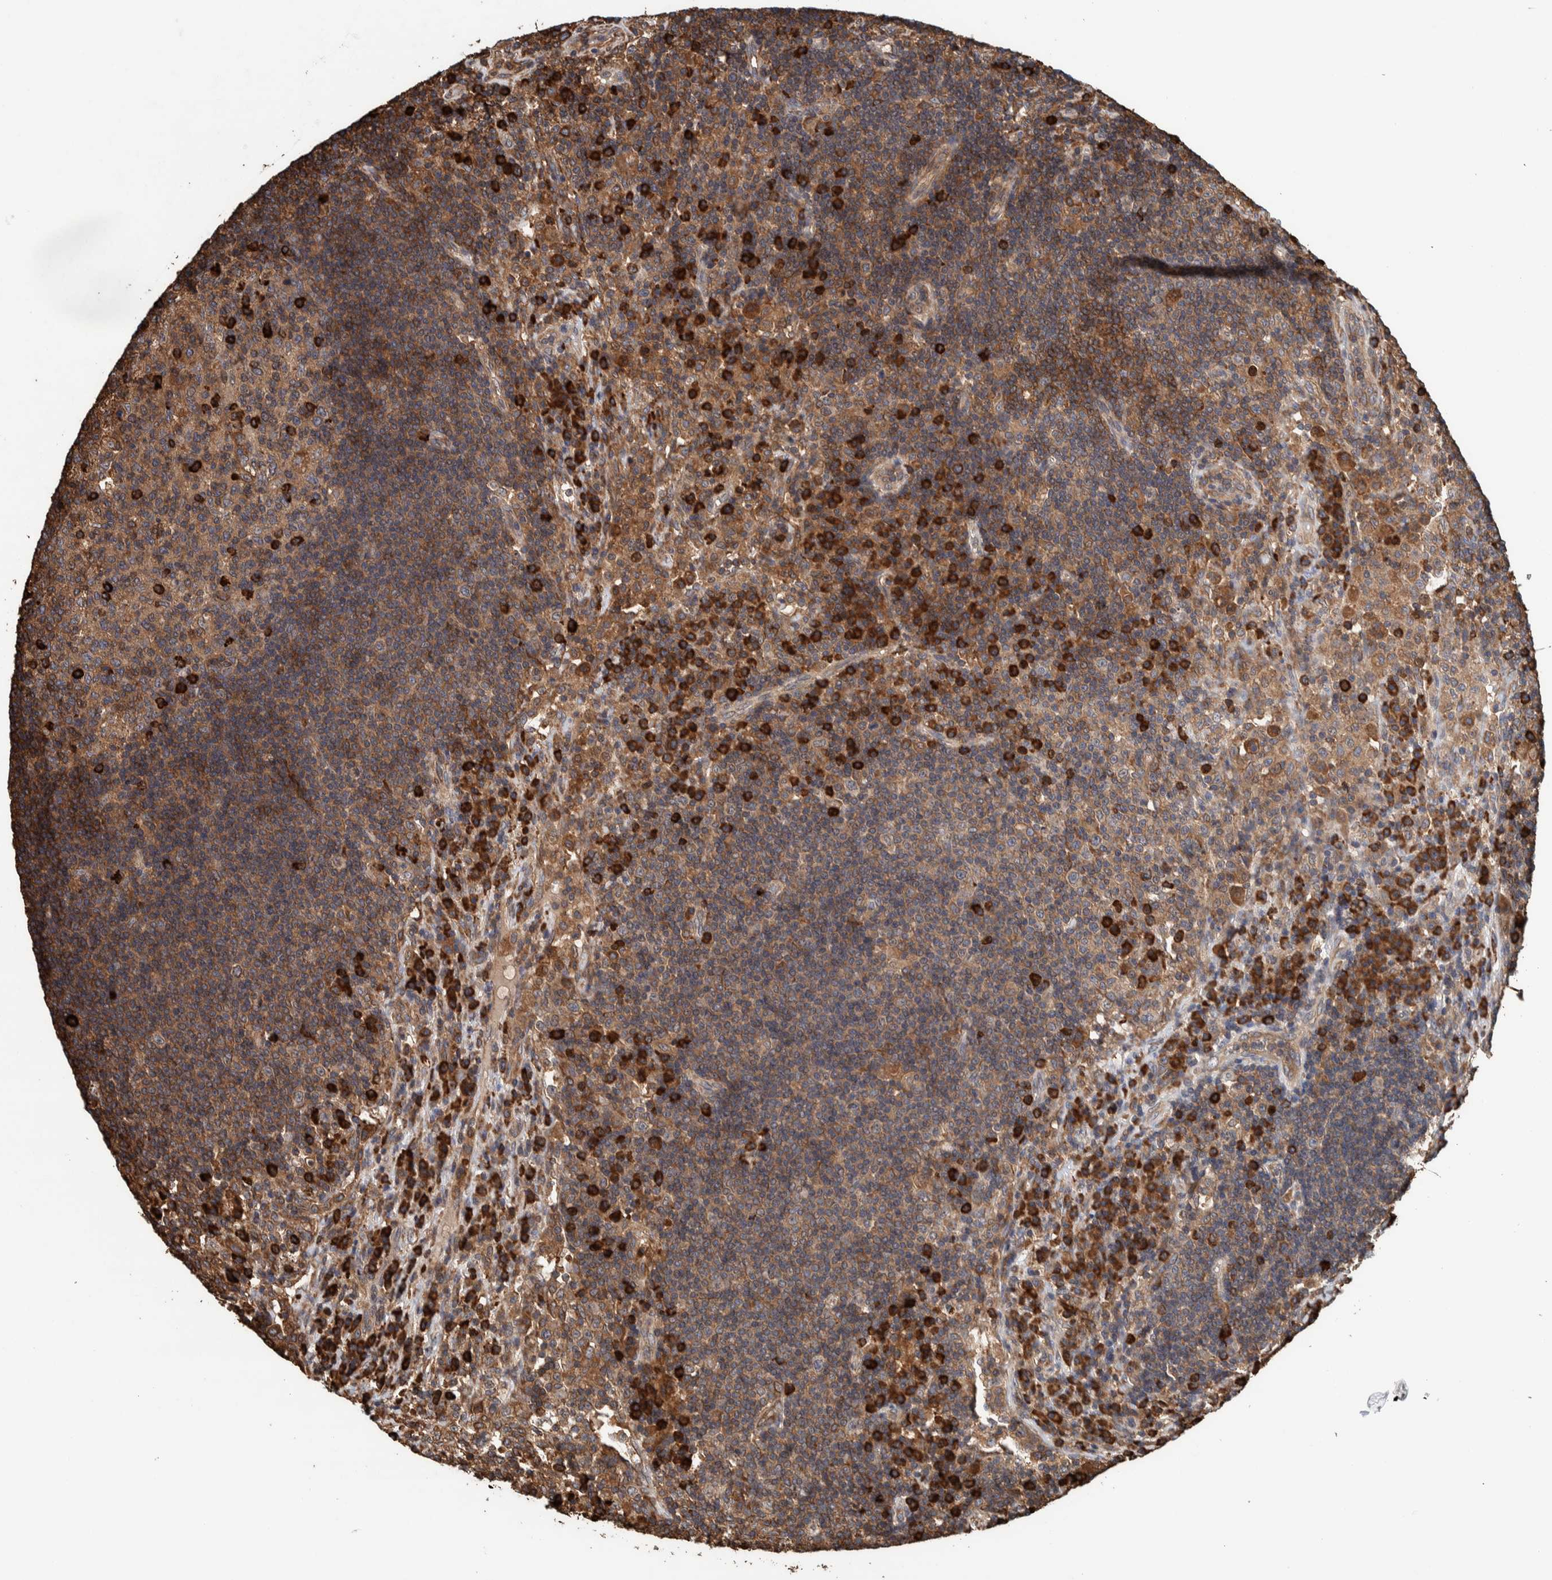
{"staining": {"intensity": "moderate", "quantity": ">75%", "location": "cytoplasmic/membranous"}, "tissue": "lymph node", "cell_type": "Germinal center cells", "image_type": "normal", "snomed": [{"axis": "morphology", "description": "Normal tissue, NOS"}, {"axis": "topography", "description": "Lymph node"}], "caption": "This is a micrograph of immunohistochemistry staining of unremarkable lymph node, which shows moderate expression in the cytoplasmic/membranous of germinal center cells.", "gene": "PLA2G3", "patient": {"sex": "female", "age": 53}}